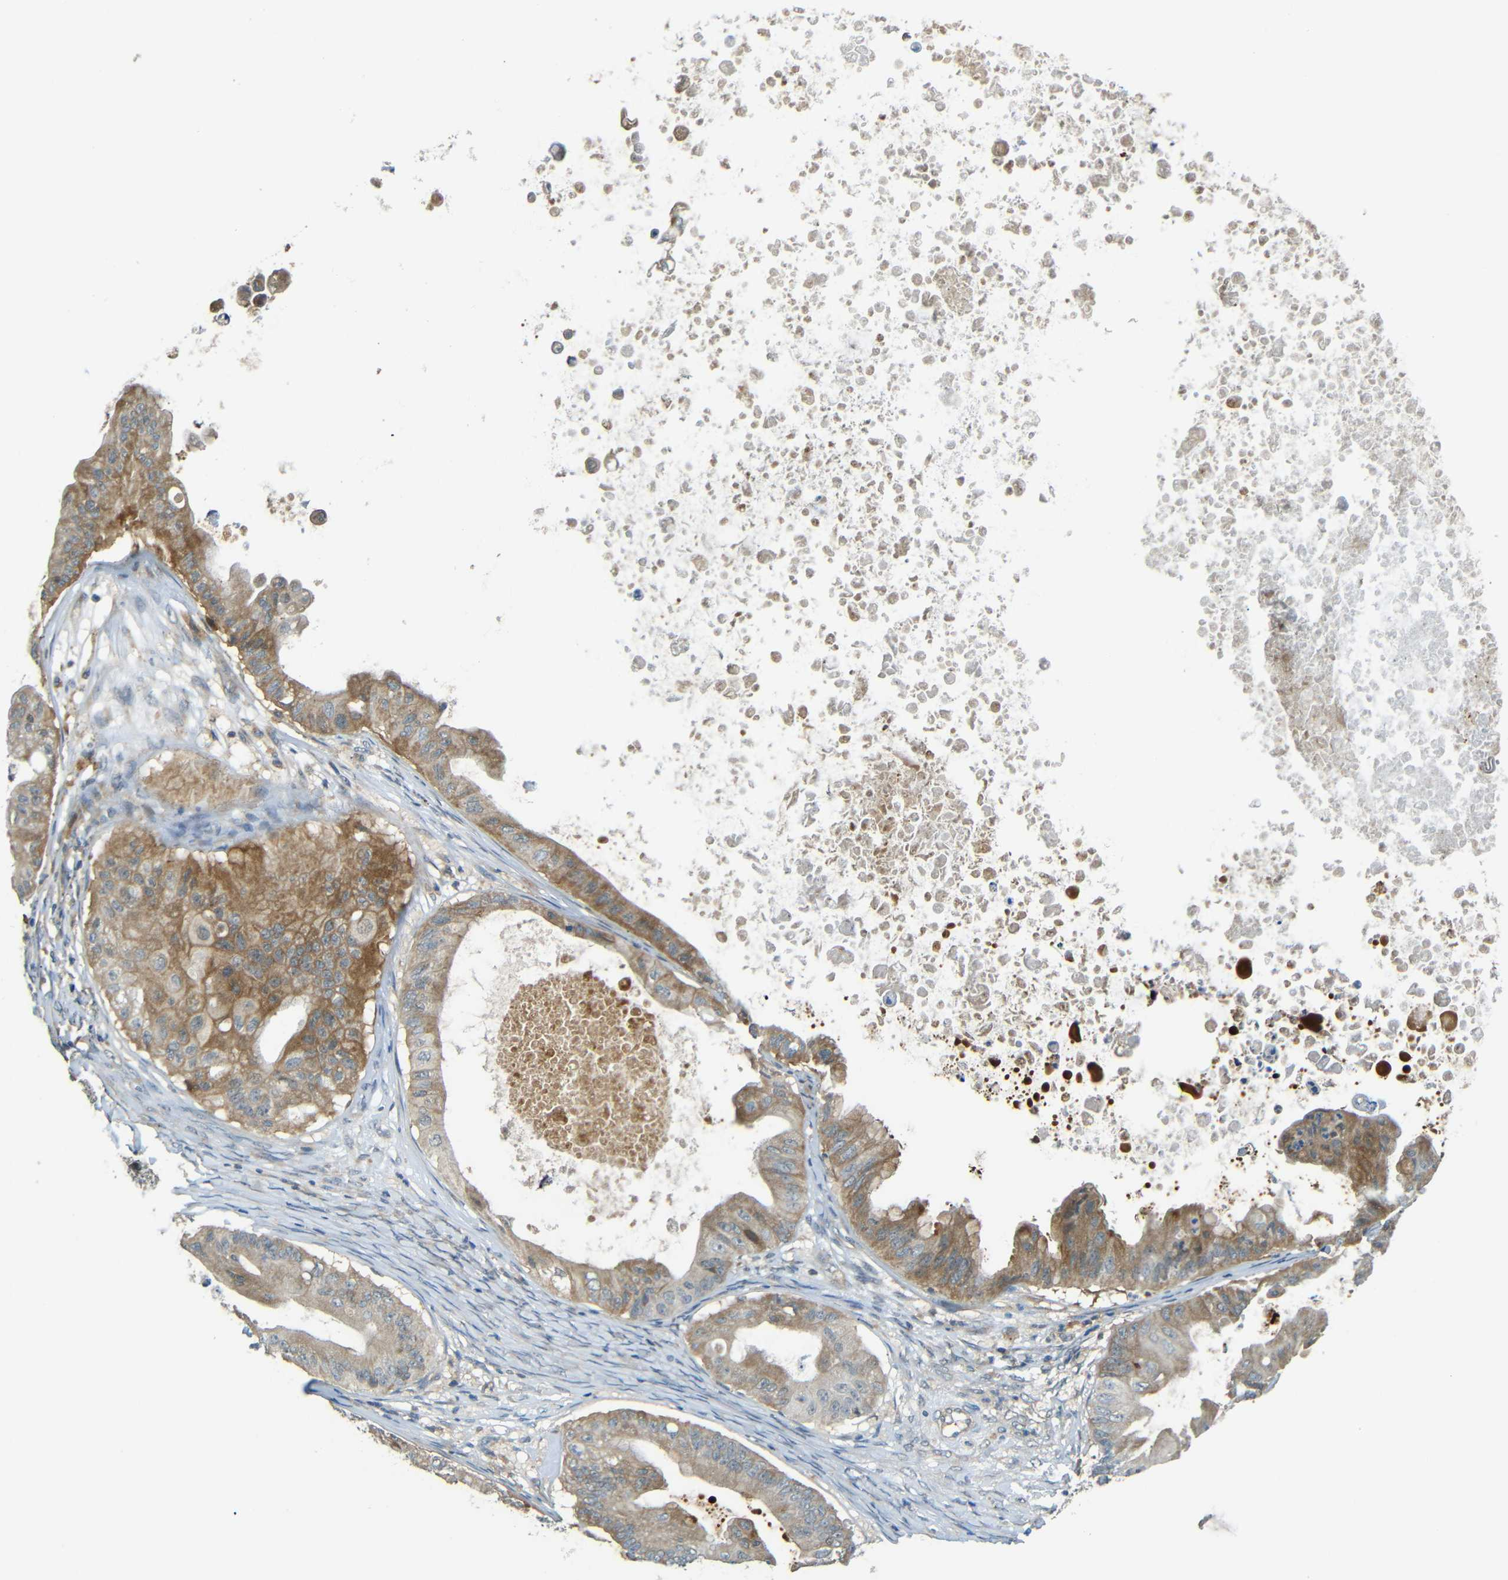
{"staining": {"intensity": "moderate", "quantity": ">75%", "location": "cytoplasmic/membranous"}, "tissue": "ovarian cancer", "cell_type": "Tumor cells", "image_type": "cancer", "snomed": [{"axis": "morphology", "description": "Cystadenocarcinoma, mucinous, NOS"}, {"axis": "topography", "description": "Ovary"}], "caption": "Protein expression analysis of ovarian mucinous cystadenocarcinoma demonstrates moderate cytoplasmic/membranous expression in approximately >75% of tumor cells.", "gene": "FNDC3A", "patient": {"sex": "female", "age": 37}}